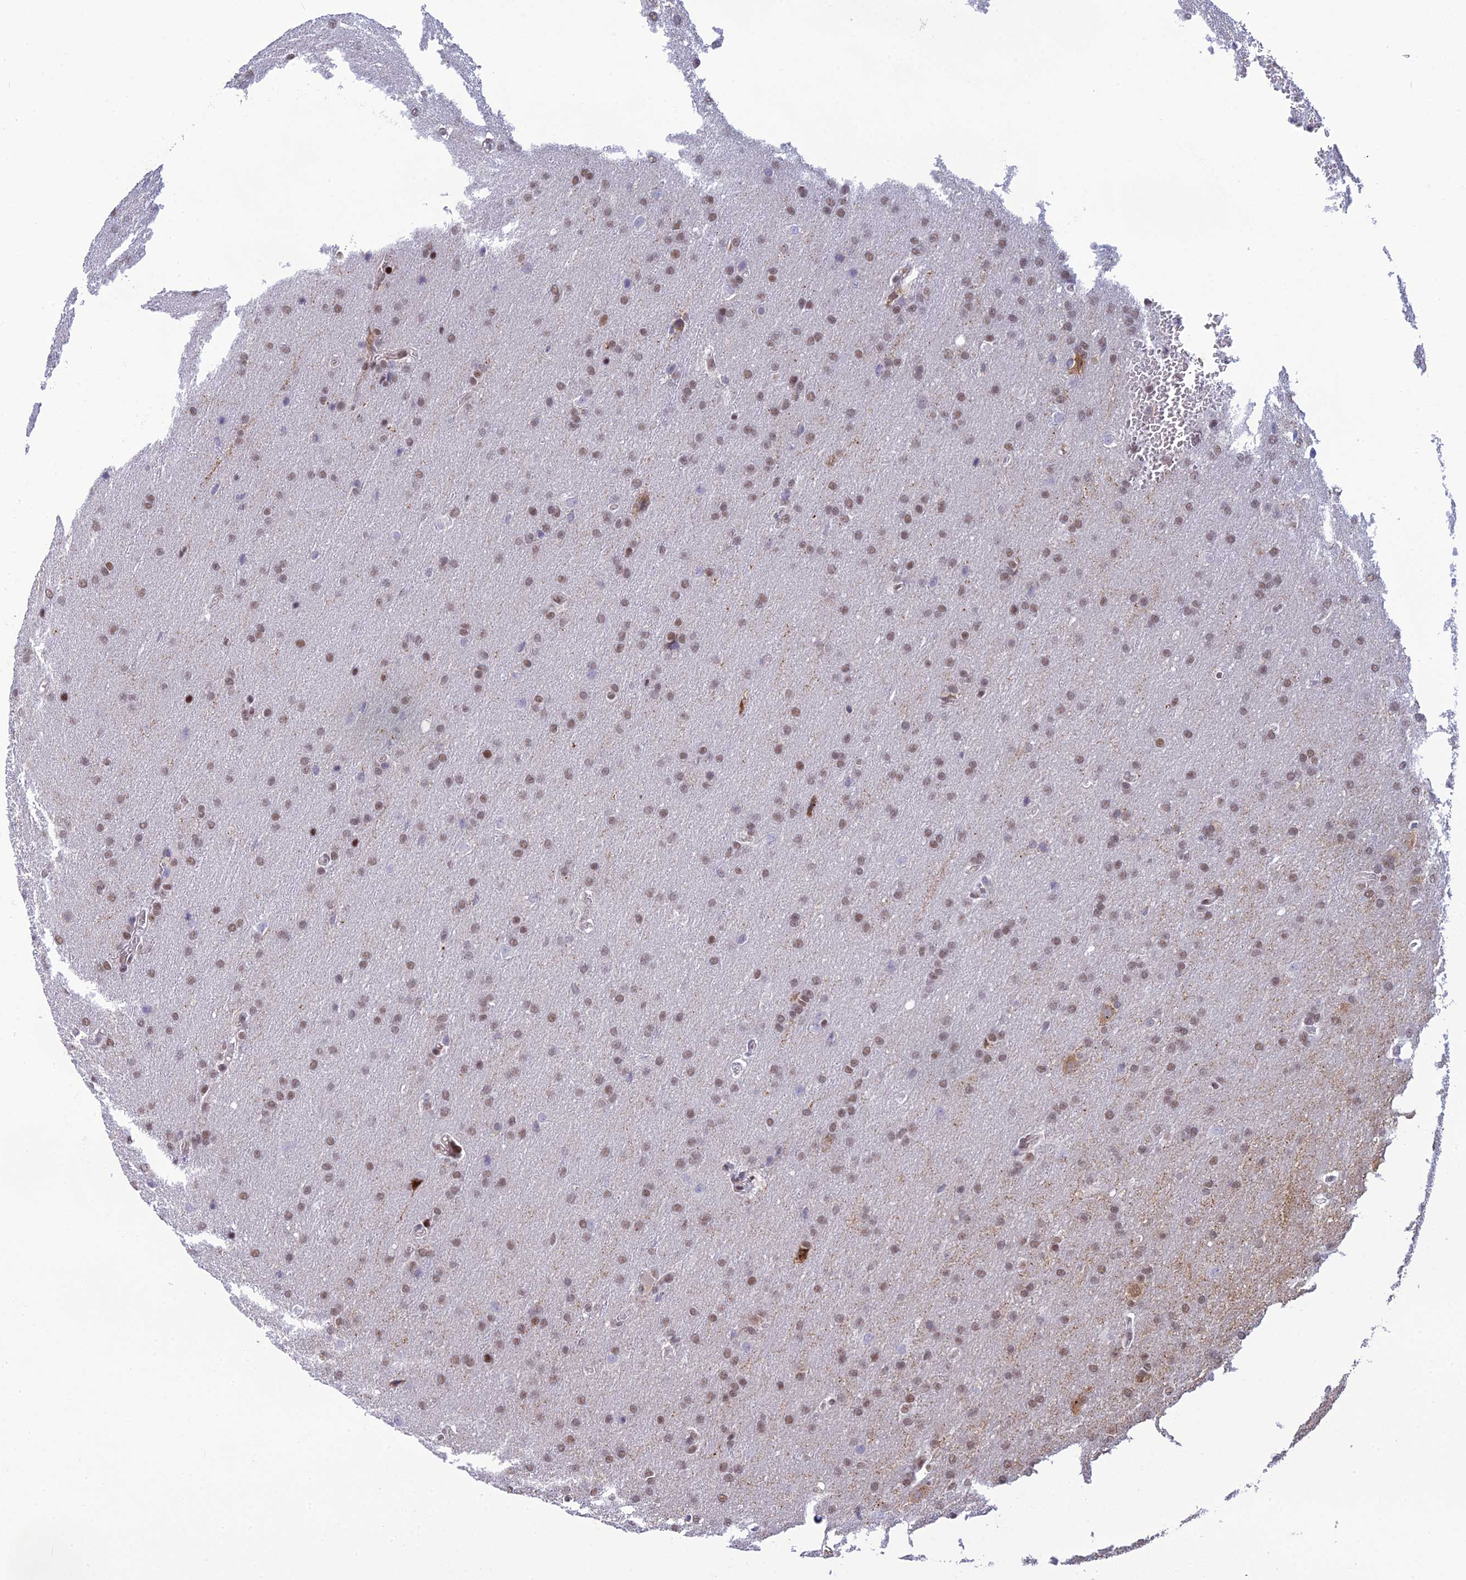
{"staining": {"intensity": "moderate", "quantity": ">75%", "location": "nuclear"}, "tissue": "glioma", "cell_type": "Tumor cells", "image_type": "cancer", "snomed": [{"axis": "morphology", "description": "Glioma, malignant, Low grade"}, {"axis": "topography", "description": "Brain"}], "caption": "About >75% of tumor cells in human malignant low-grade glioma demonstrate moderate nuclear protein expression as visualized by brown immunohistochemical staining.", "gene": "RANBP3", "patient": {"sex": "female", "age": 32}}